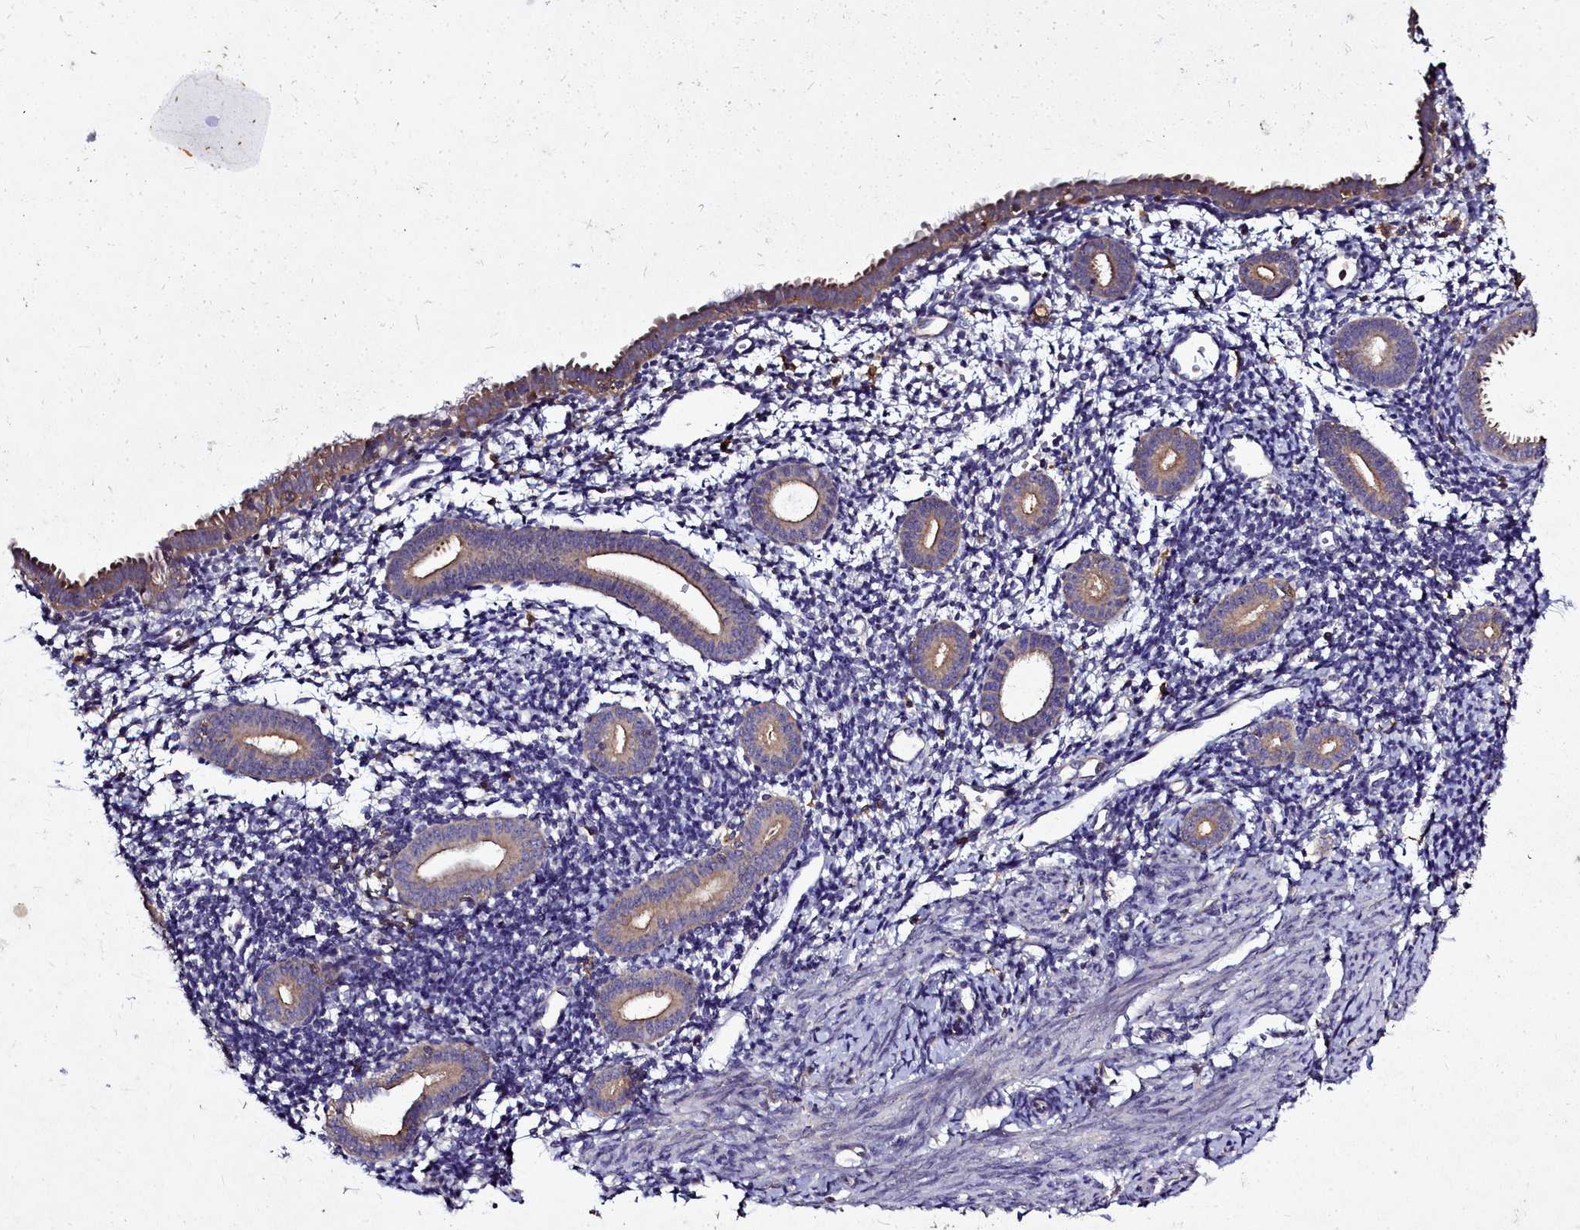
{"staining": {"intensity": "weak", "quantity": "<25%", "location": "cytoplasmic/membranous"}, "tissue": "endometrium", "cell_type": "Cells in endometrial stroma", "image_type": "normal", "snomed": [{"axis": "morphology", "description": "Normal tissue, NOS"}, {"axis": "topography", "description": "Endometrium"}], "caption": "The immunohistochemistry photomicrograph has no significant expression in cells in endometrial stroma of endometrium.", "gene": "NCKAP1L", "patient": {"sex": "female", "age": 56}}